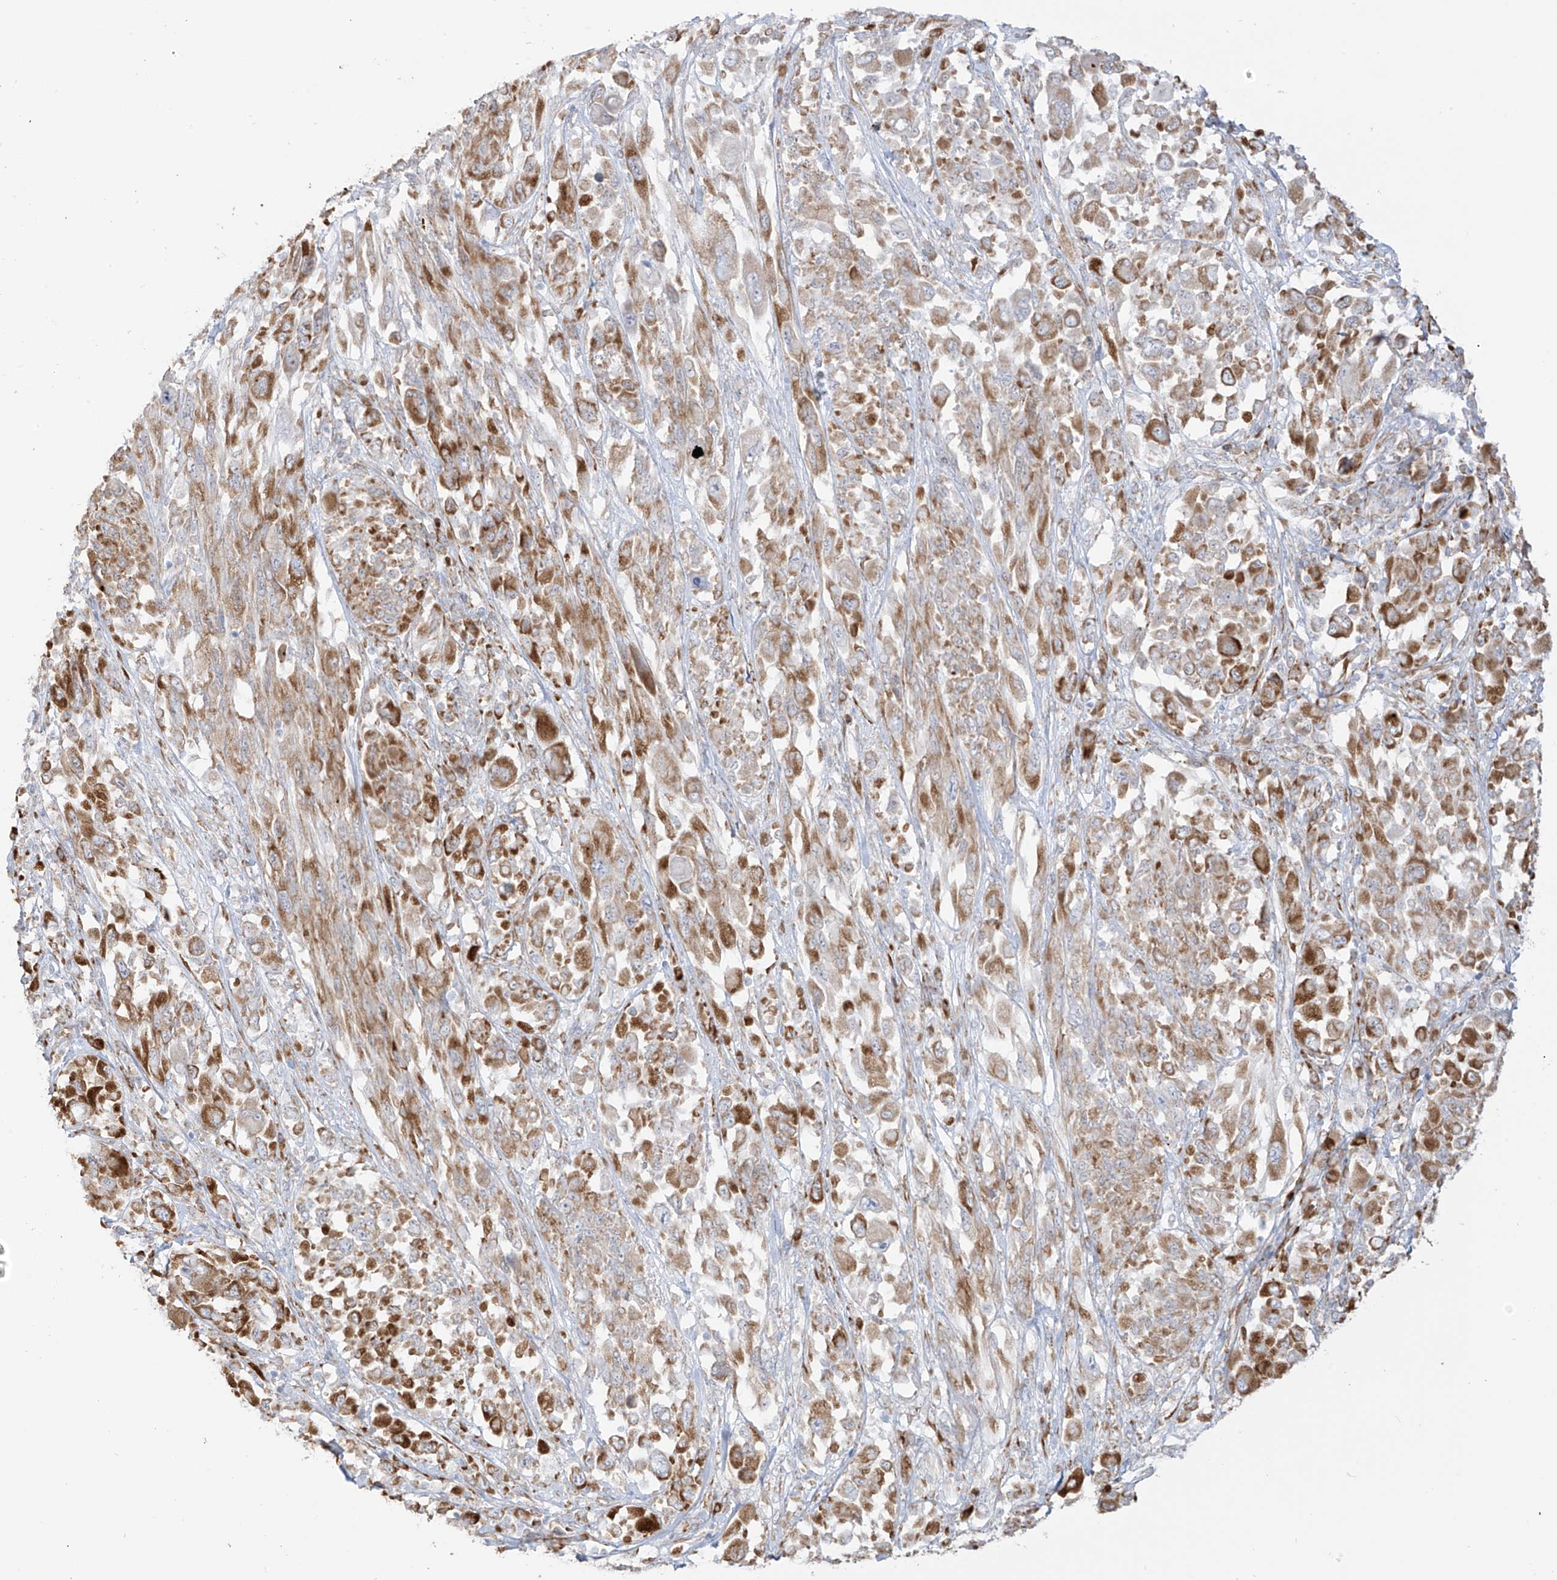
{"staining": {"intensity": "moderate", "quantity": ">75%", "location": "cytoplasmic/membranous"}, "tissue": "melanoma", "cell_type": "Tumor cells", "image_type": "cancer", "snomed": [{"axis": "morphology", "description": "Malignant melanoma, NOS"}, {"axis": "topography", "description": "Skin"}], "caption": "Brown immunohistochemical staining in malignant melanoma reveals moderate cytoplasmic/membranous staining in approximately >75% of tumor cells. (DAB (3,3'-diaminobenzidine) IHC with brightfield microscopy, high magnification).", "gene": "LRRC59", "patient": {"sex": "female", "age": 91}}